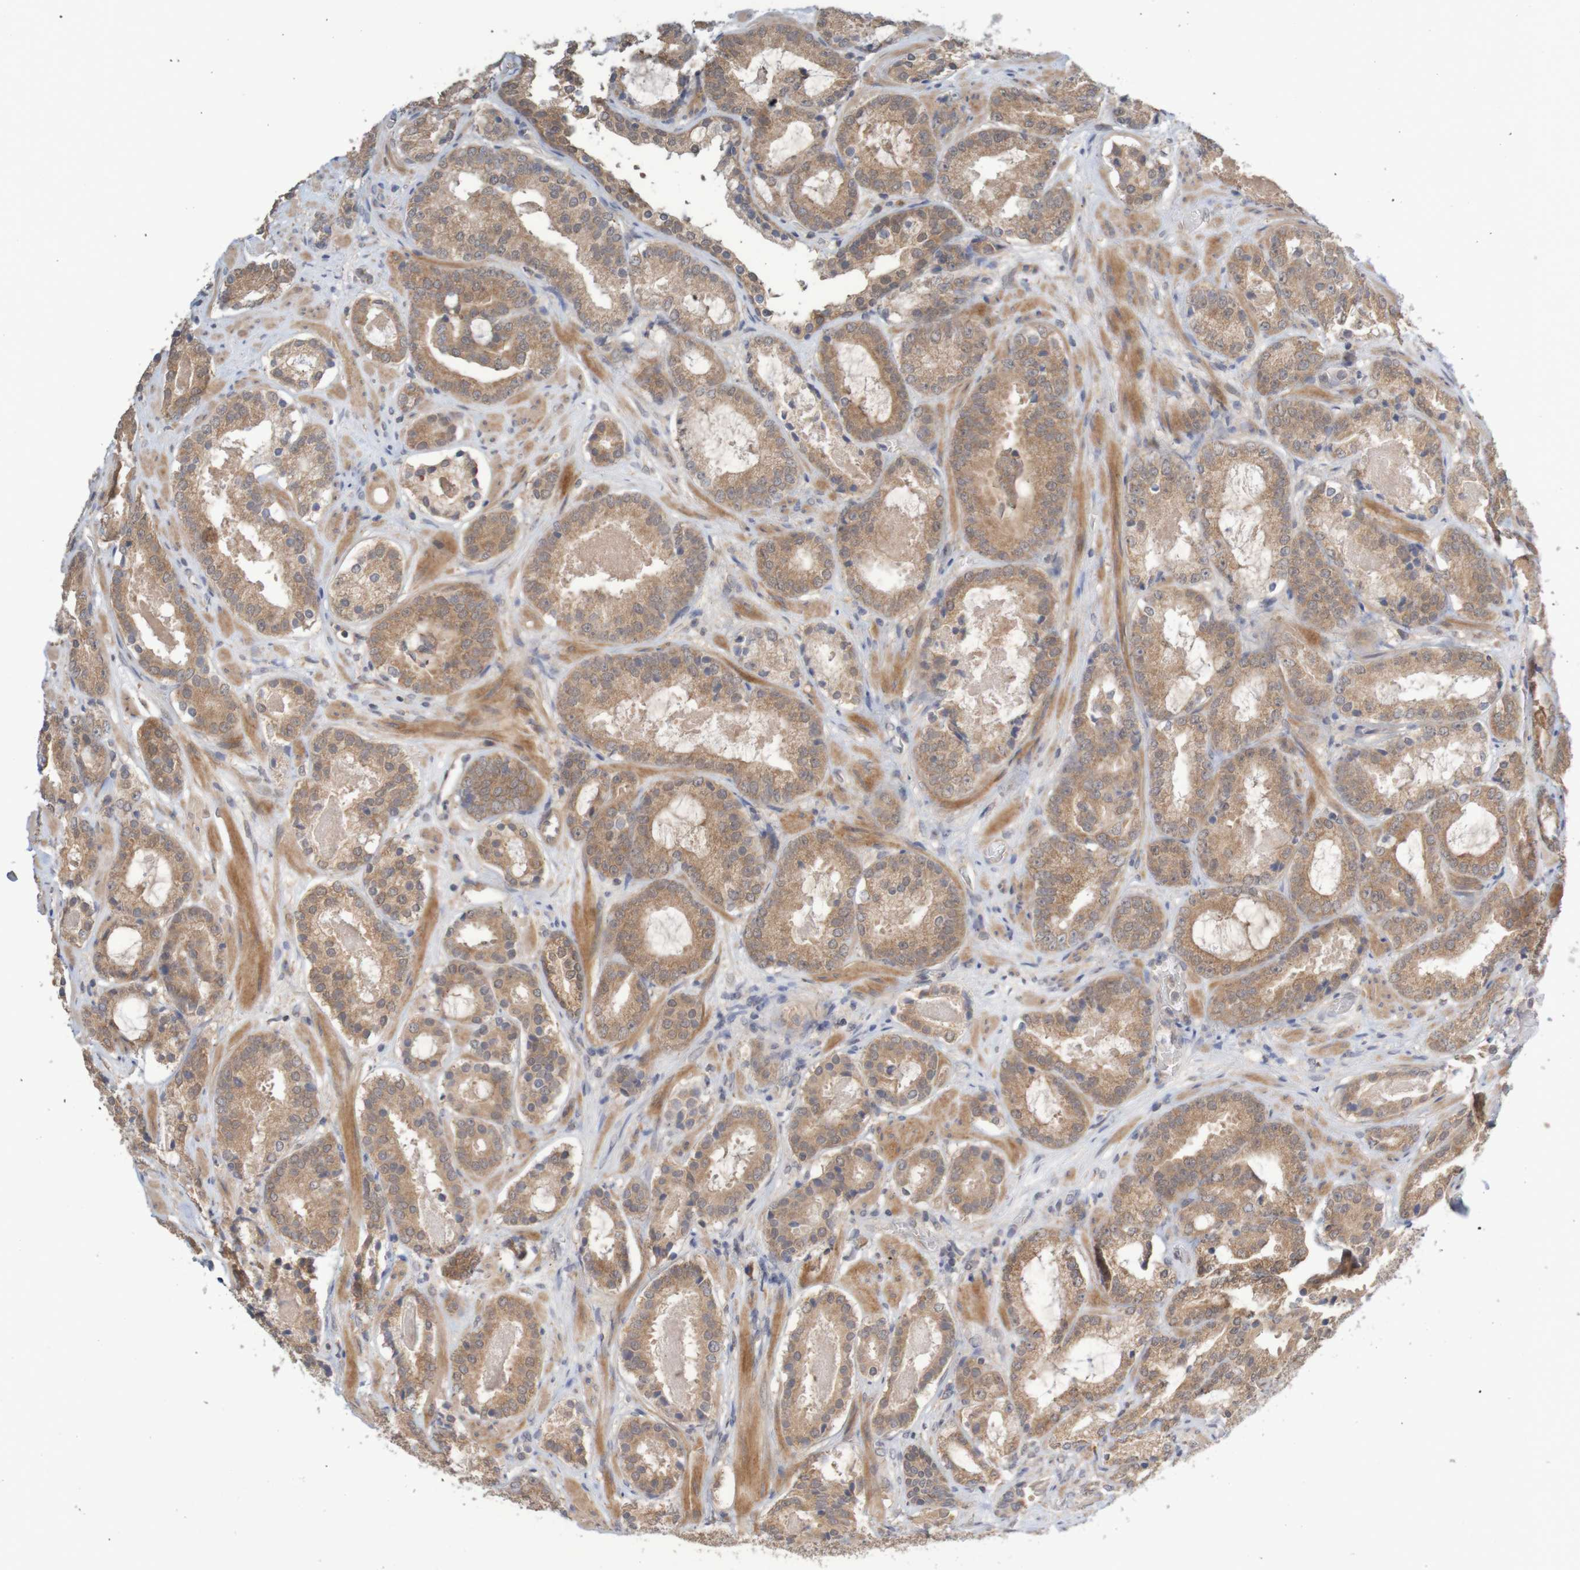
{"staining": {"intensity": "moderate", "quantity": ">75%", "location": "cytoplasmic/membranous"}, "tissue": "prostate cancer", "cell_type": "Tumor cells", "image_type": "cancer", "snomed": [{"axis": "morphology", "description": "Adenocarcinoma, Low grade"}, {"axis": "topography", "description": "Prostate"}], "caption": "A photomicrograph showing moderate cytoplasmic/membranous staining in approximately >75% of tumor cells in prostate cancer, as visualized by brown immunohistochemical staining.", "gene": "ANKK1", "patient": {"sex": "male", "age": 69}}